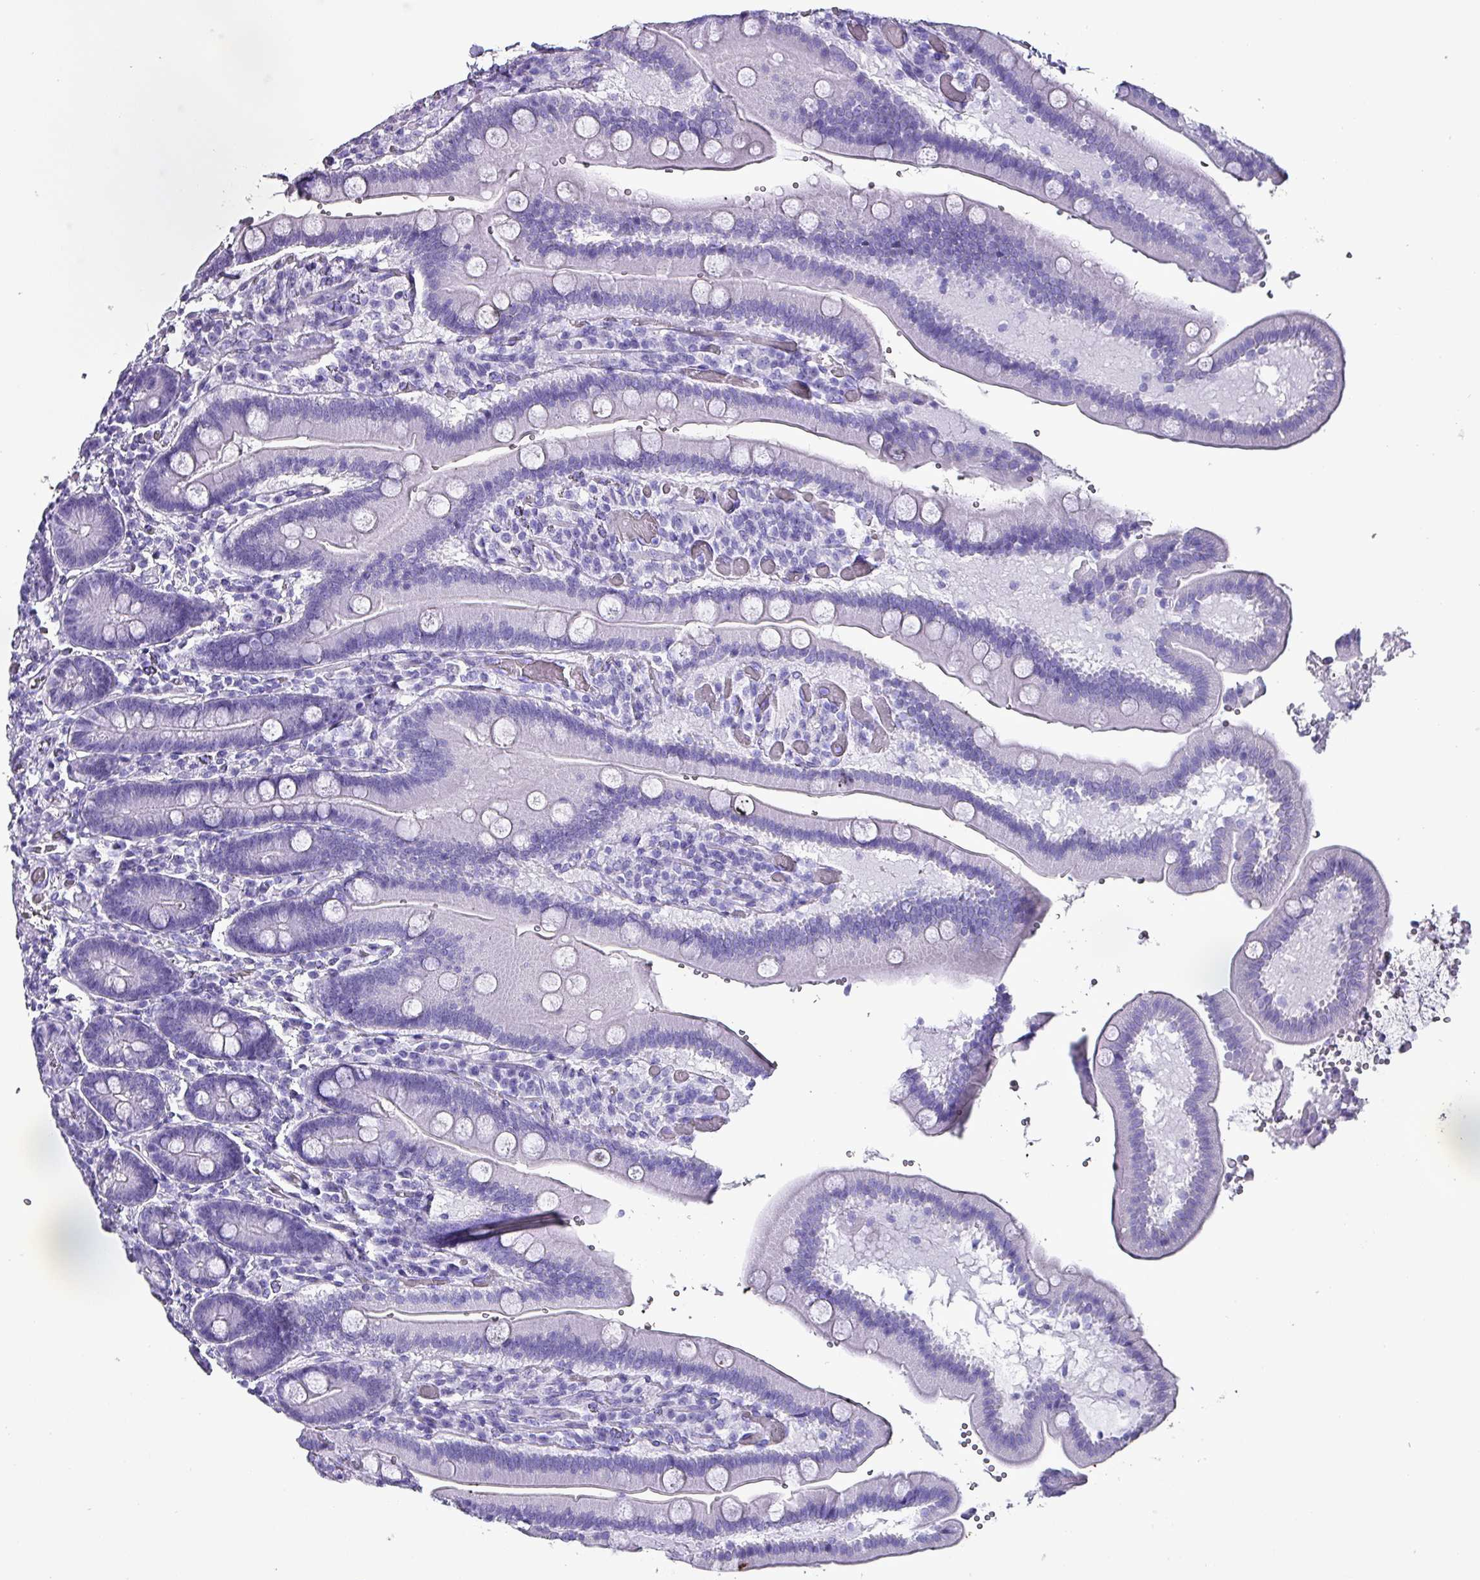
{"staining": {"intensity": "negative", "quantity": "none", "location": "none"}, "tissue": "duodenum", "cell_type": "Glandular cells", "image_type": "normal", "snomed": [{"axis": "morphology", "description": "Normal tissue, NOS"}, {"axis": "topography", "description": "Duodenum"}], "caption": "Immunohistochemistry (IHC) of benign human duodenum shows no staining in glandular cells. (DAB IHC with hematoxylin counter stain).", "gene": "KRT6A", "patient": {"sex": "female", "age": 62}}